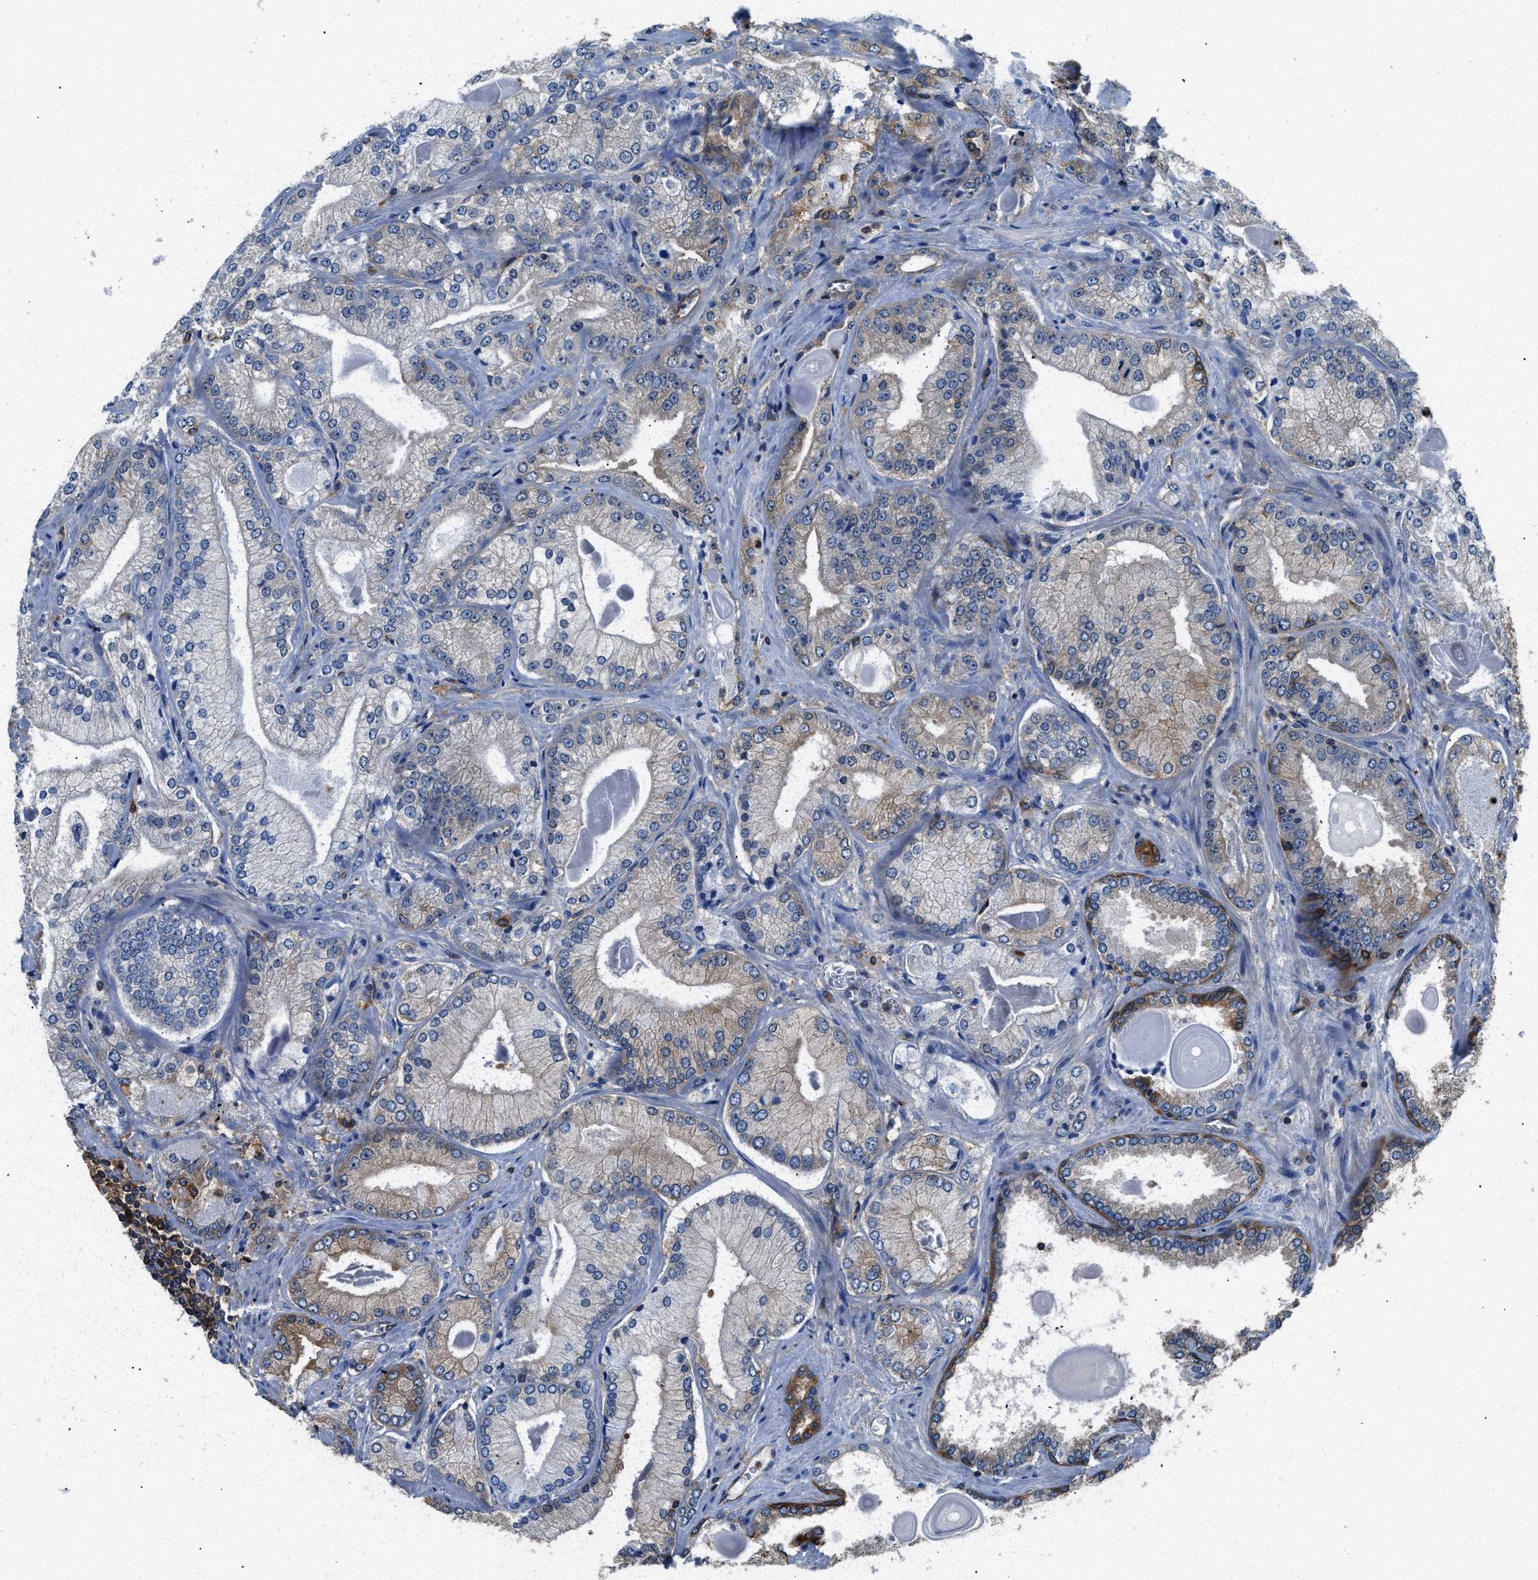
{"staining": {"intensity": "negative", "quantity": "none", "location": "none"}, "tissue": "prostate cancer", "cell_type": "Tumor cells", "image_type": "cancer", "snomed": [{"axis": "morphology", "description": "Adenocarcinoma, Low grade"}, {"axis": "topography", "description": "Prostate"}], "caption": "This image is of prostate adenocarcinoma (low-grade) stained with immunohistochemistry (IHC) to label a protein in brown with the nuclei are counter-stained blue. There is no positivity in tumor cells.", "gene": "PKM", "patient": {"sex": "male", "age": 65}}